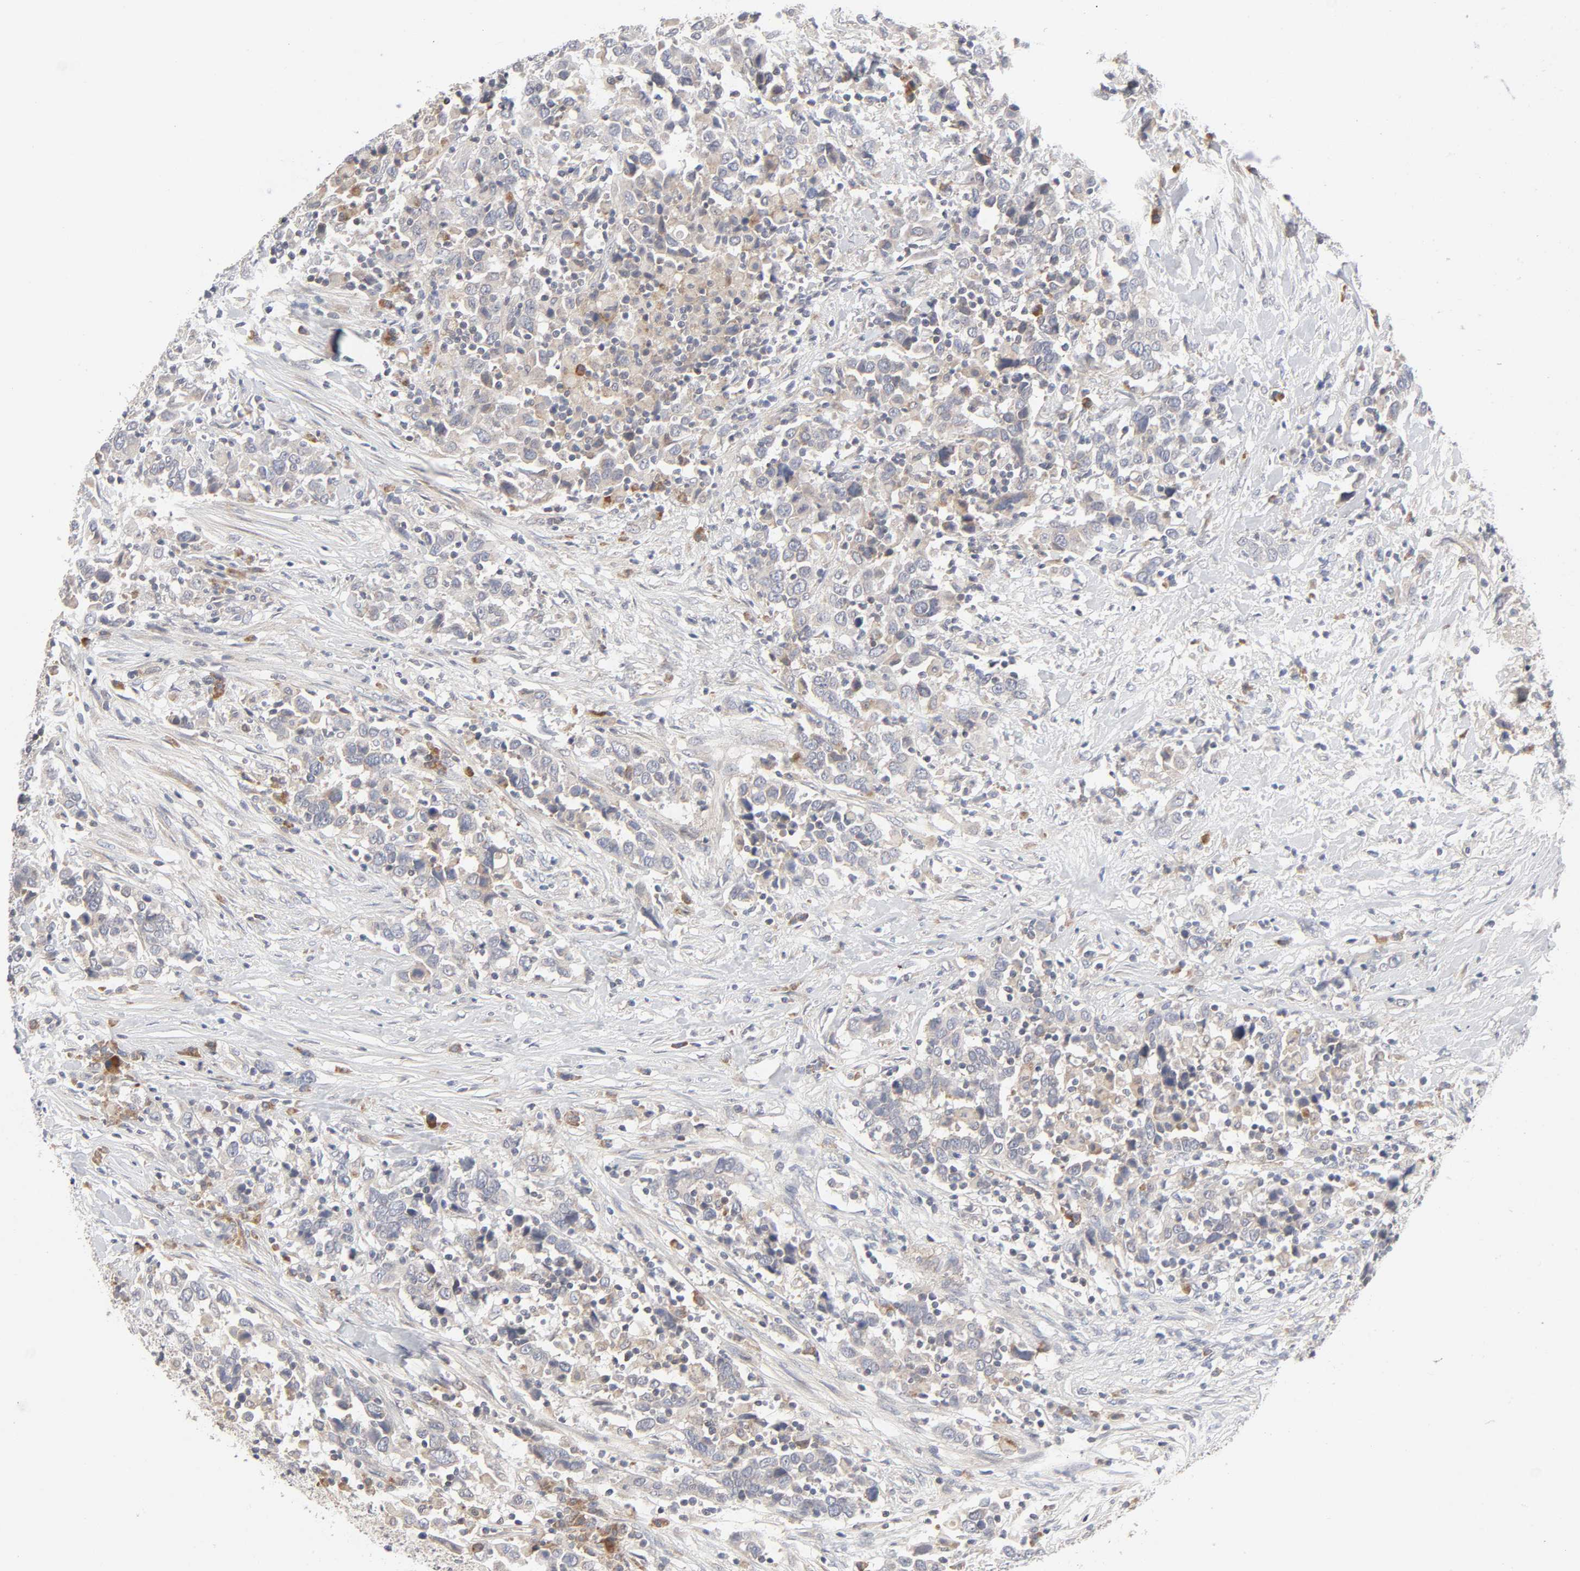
{"staining": {"intensity": "weak", "quantity": ">75%", "location": "cytoplasmic/membranous"}, "tissue": "urothelial cancer", "cell_type": "Tumor cells", "image_type": "cancer", "snomed": [{"axis": "morphology", "description": "Urothelial carcinoma, High grade"}, {"axis": "topography", "description": "Urinary bladder"}], "caption": "DAB (3,3'-diaminobenzidine) immunohistochemical staining of human urothelial carcinoma (high-grade) shows weak cytoplasmic/membranous protein expression in approximately >75% of tumor cells.", "gene": "IL4R", "patient": {"sex": "male", "age": 61}}